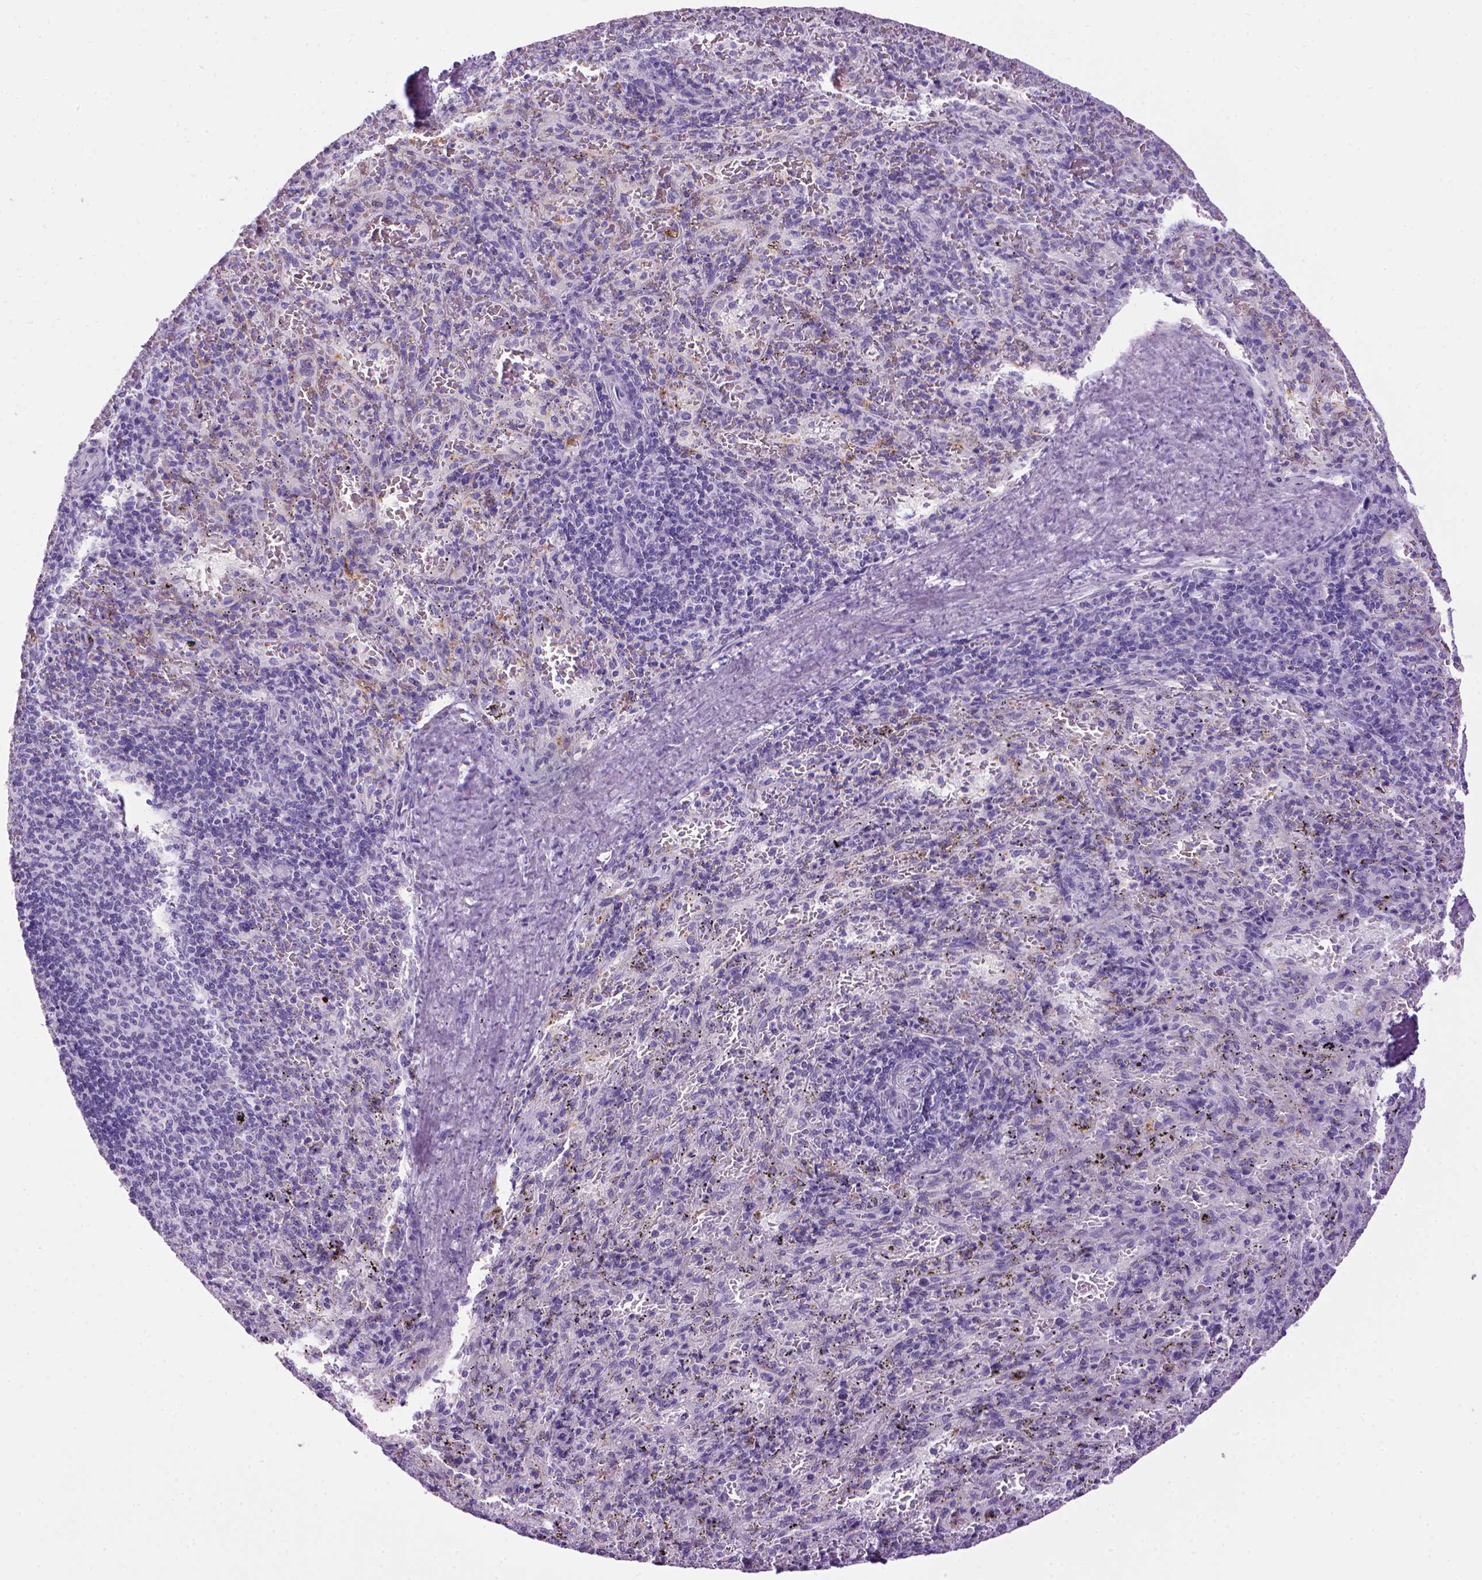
{"staining": {"intensity": "negative", "quantity": "none", "location": "none"}, "tissue": "spleen", "cell_type": "Cells in red pulp", "image_type": "normal", "snomed": [{"axis": "morphology", "description": "Normal tissue, NOS"}, {"axis": "topography", "description": "Spleen"}], "caption": "Immunohistochemical staining of unremarkable human spleen reveals no significant positivity in cells in red pulp.", "gene": "SGCG", "patient": {"sex": "male", "age": 57}}